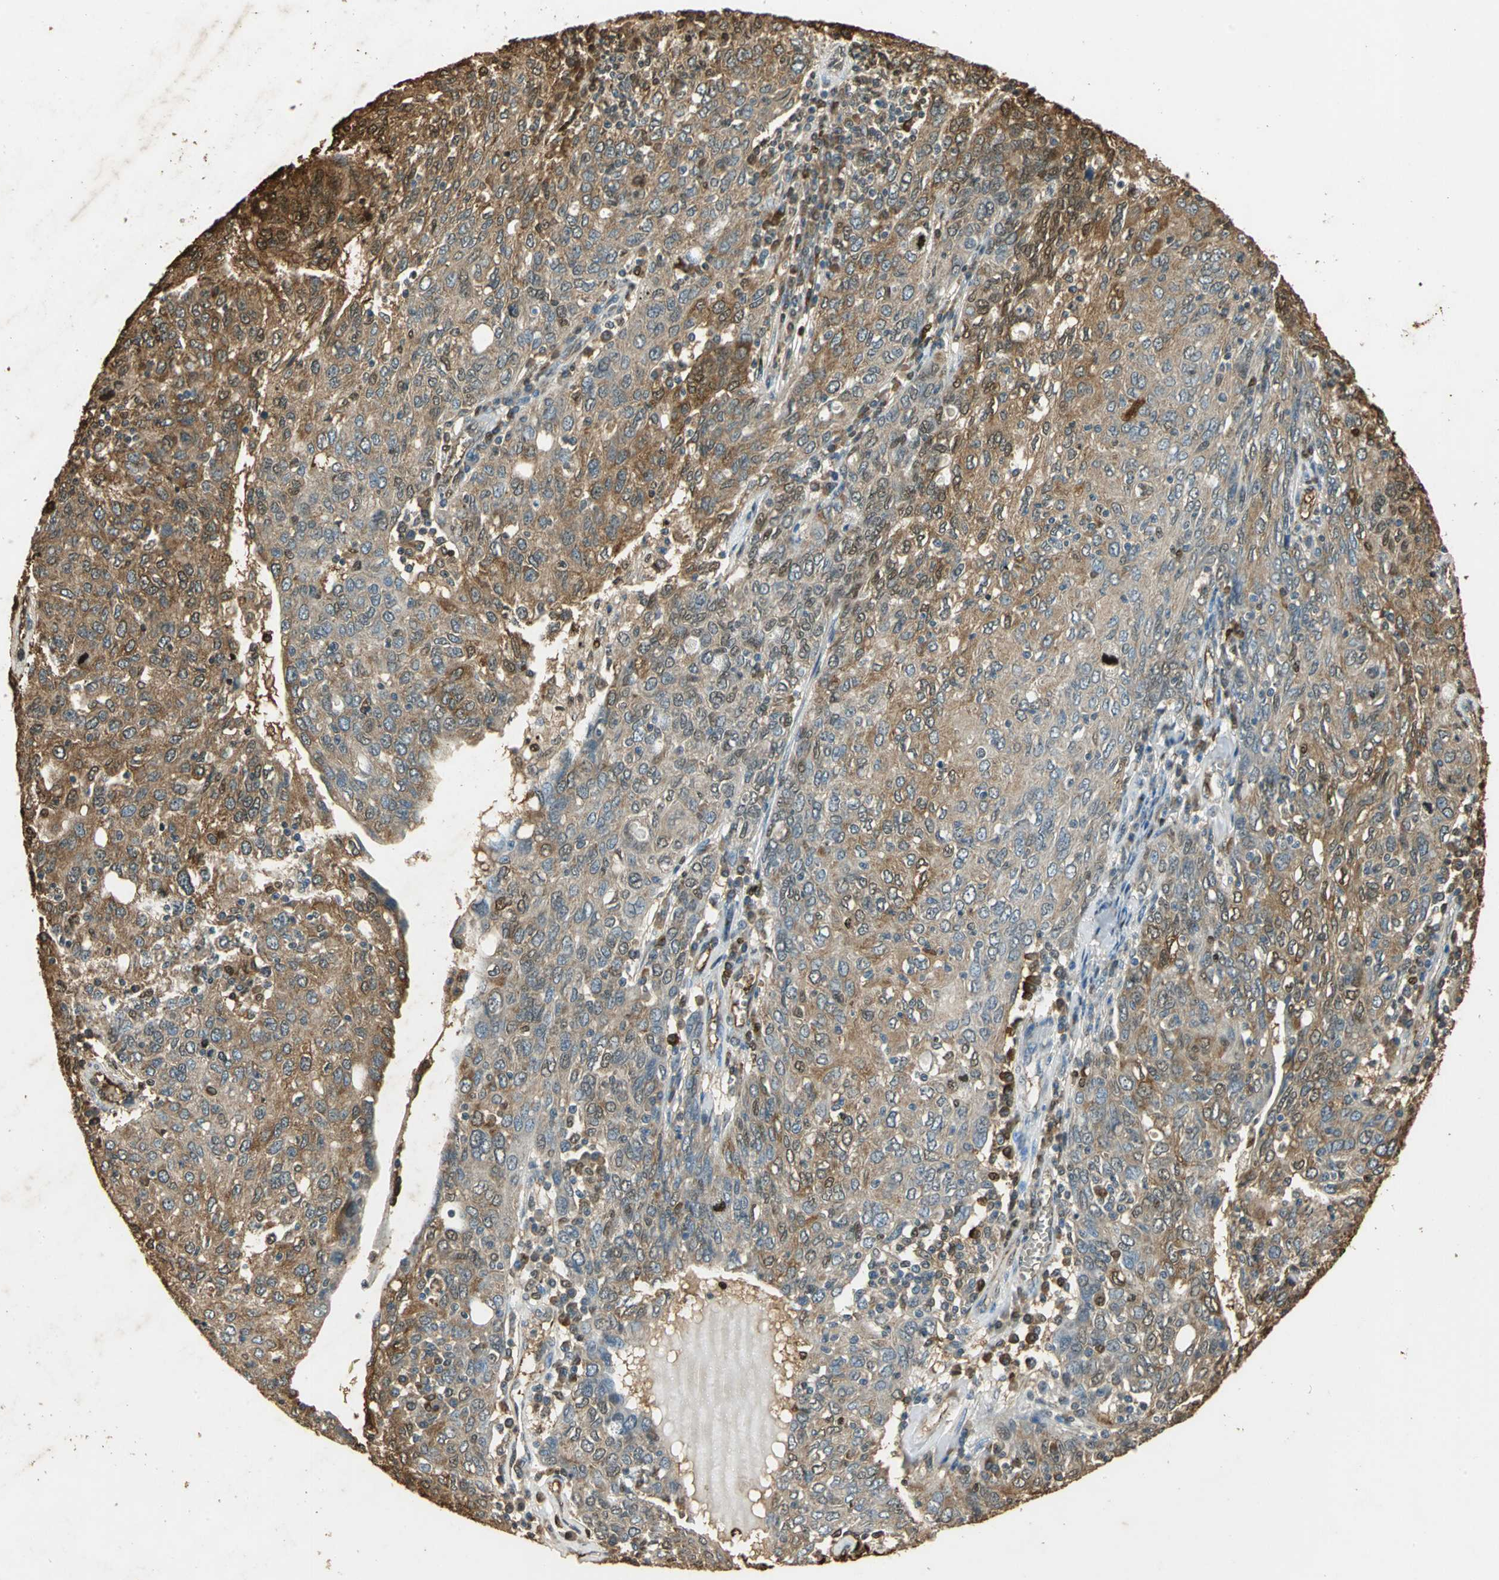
{"staining": {"intensity": "strong", "quantity": ">75%", "location": "cytoplasmic/membranous"}, "tissue": "ovarian cancer", "cell_type": "Tumor cells", "image_type": "cancer", "snomed": [{"axis": "morphology", "description": "Carcinoma, endometroid"}, {"axis": "topography", "description": "Ovary"}], "caption": "A high amount of strong cytoplasmic/membranous expression is seen in about >75% of tumor cells in ovarian cancer (endometroid carcinoma) tissue.", "gene": "GAPDH", "patient": {"sex": "female", "age": 50}}